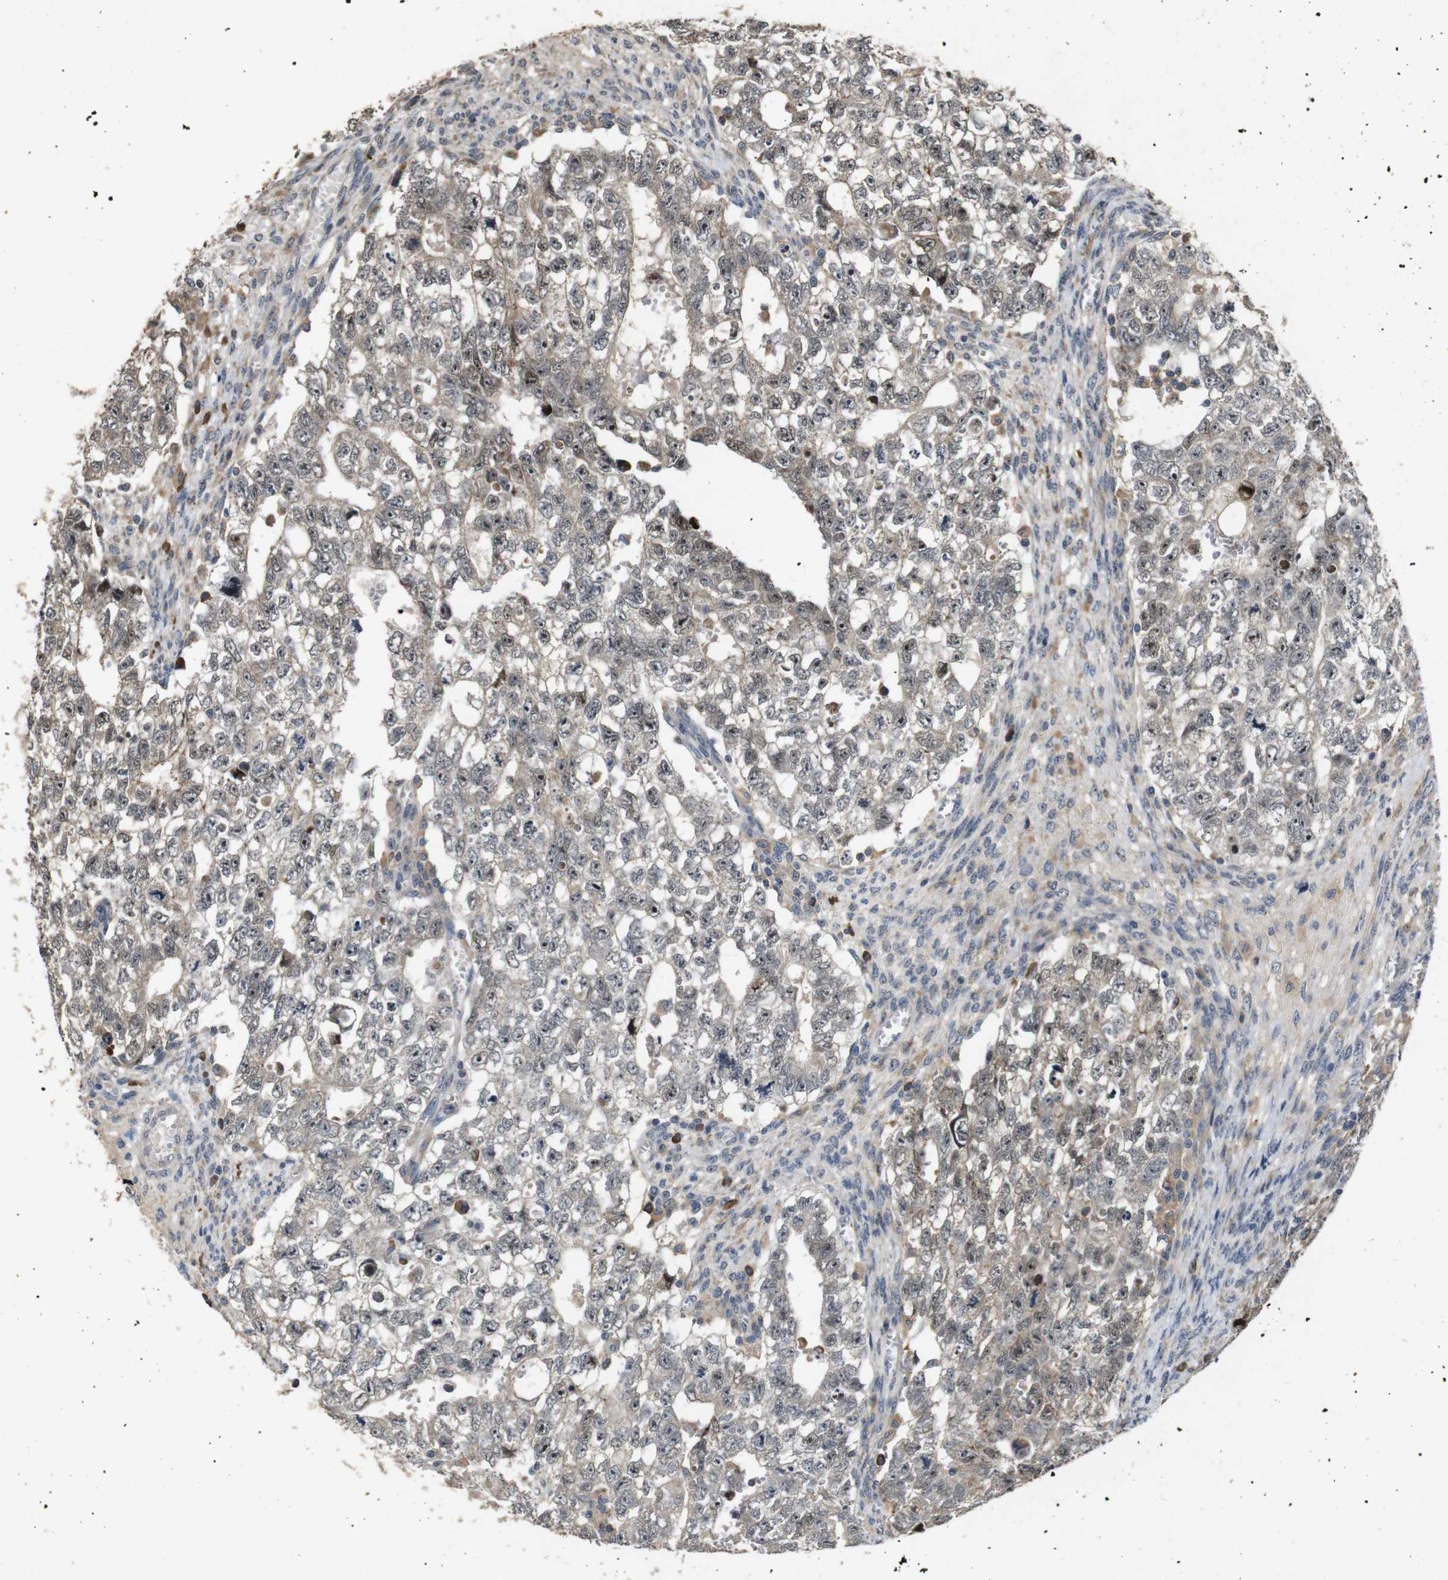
{"staining": {"intensity": "weak", "quantity": "25%-75%", "location": "cytoplasmic/membranous,nuclear"}, "tissue": "testis cancer", "cell_type": "Tumor cells", "image_type": "cancer", "snomed": [{"axis": "morphology", "description": "Seminoma, NOS"}, {"axis": "morphology", "description": "Carcinoma, Embryonal, NOS"}, {"axis": "topography", "description": "Testis"}], "caption": "Testis cancer was stained to show a protein in brown. There is low levels of weak cytoplasmic/membranous and nuclear positivity in approximately 25%-75% of tumor cells.", "gene": "MAGI2", "patient": {"sex": "male", "age": 38}}